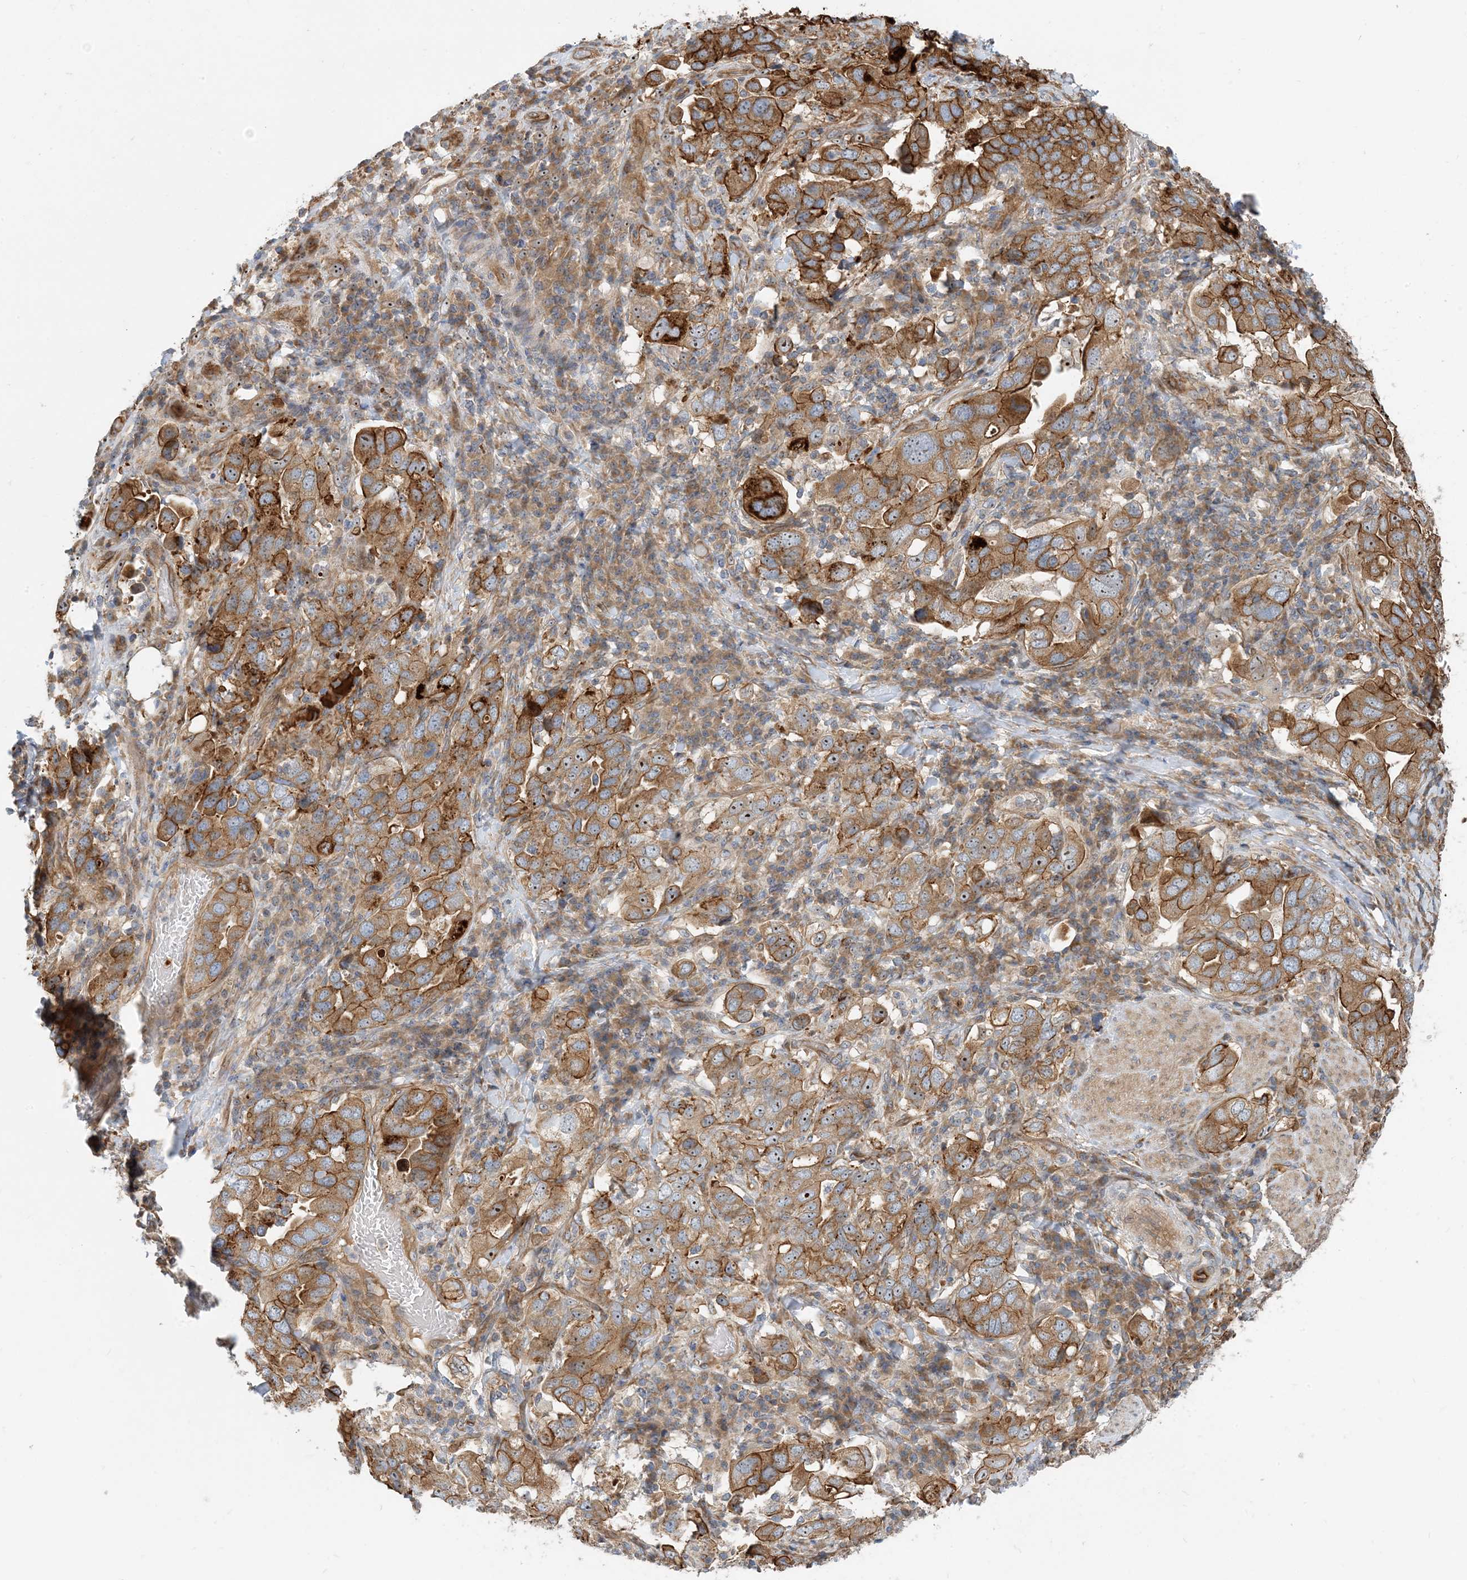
{"staining": {"intensity": "moderate", "quantity": ">75%", "location": "cytoplasmic/membranous"}, "tissue": "stomach cancer", "cell_type": "Tumor cells", "image_type": "cancer", "snomed": [{"axis": "morphology", "description": "Adenocarcinoma, NOS"}, {"axis": "topography", "description": "Stomach, upper"}], "caption": "IHC photomicrograph of human adenocarcinoma (stomach) stained for a protein (brown), which exhibits medium levels of moderate cytoplasmic/membranous expression in about >75% of tumor cells.", "gene": "MYL5", "patient": {"sex": "male", "age": 62}}